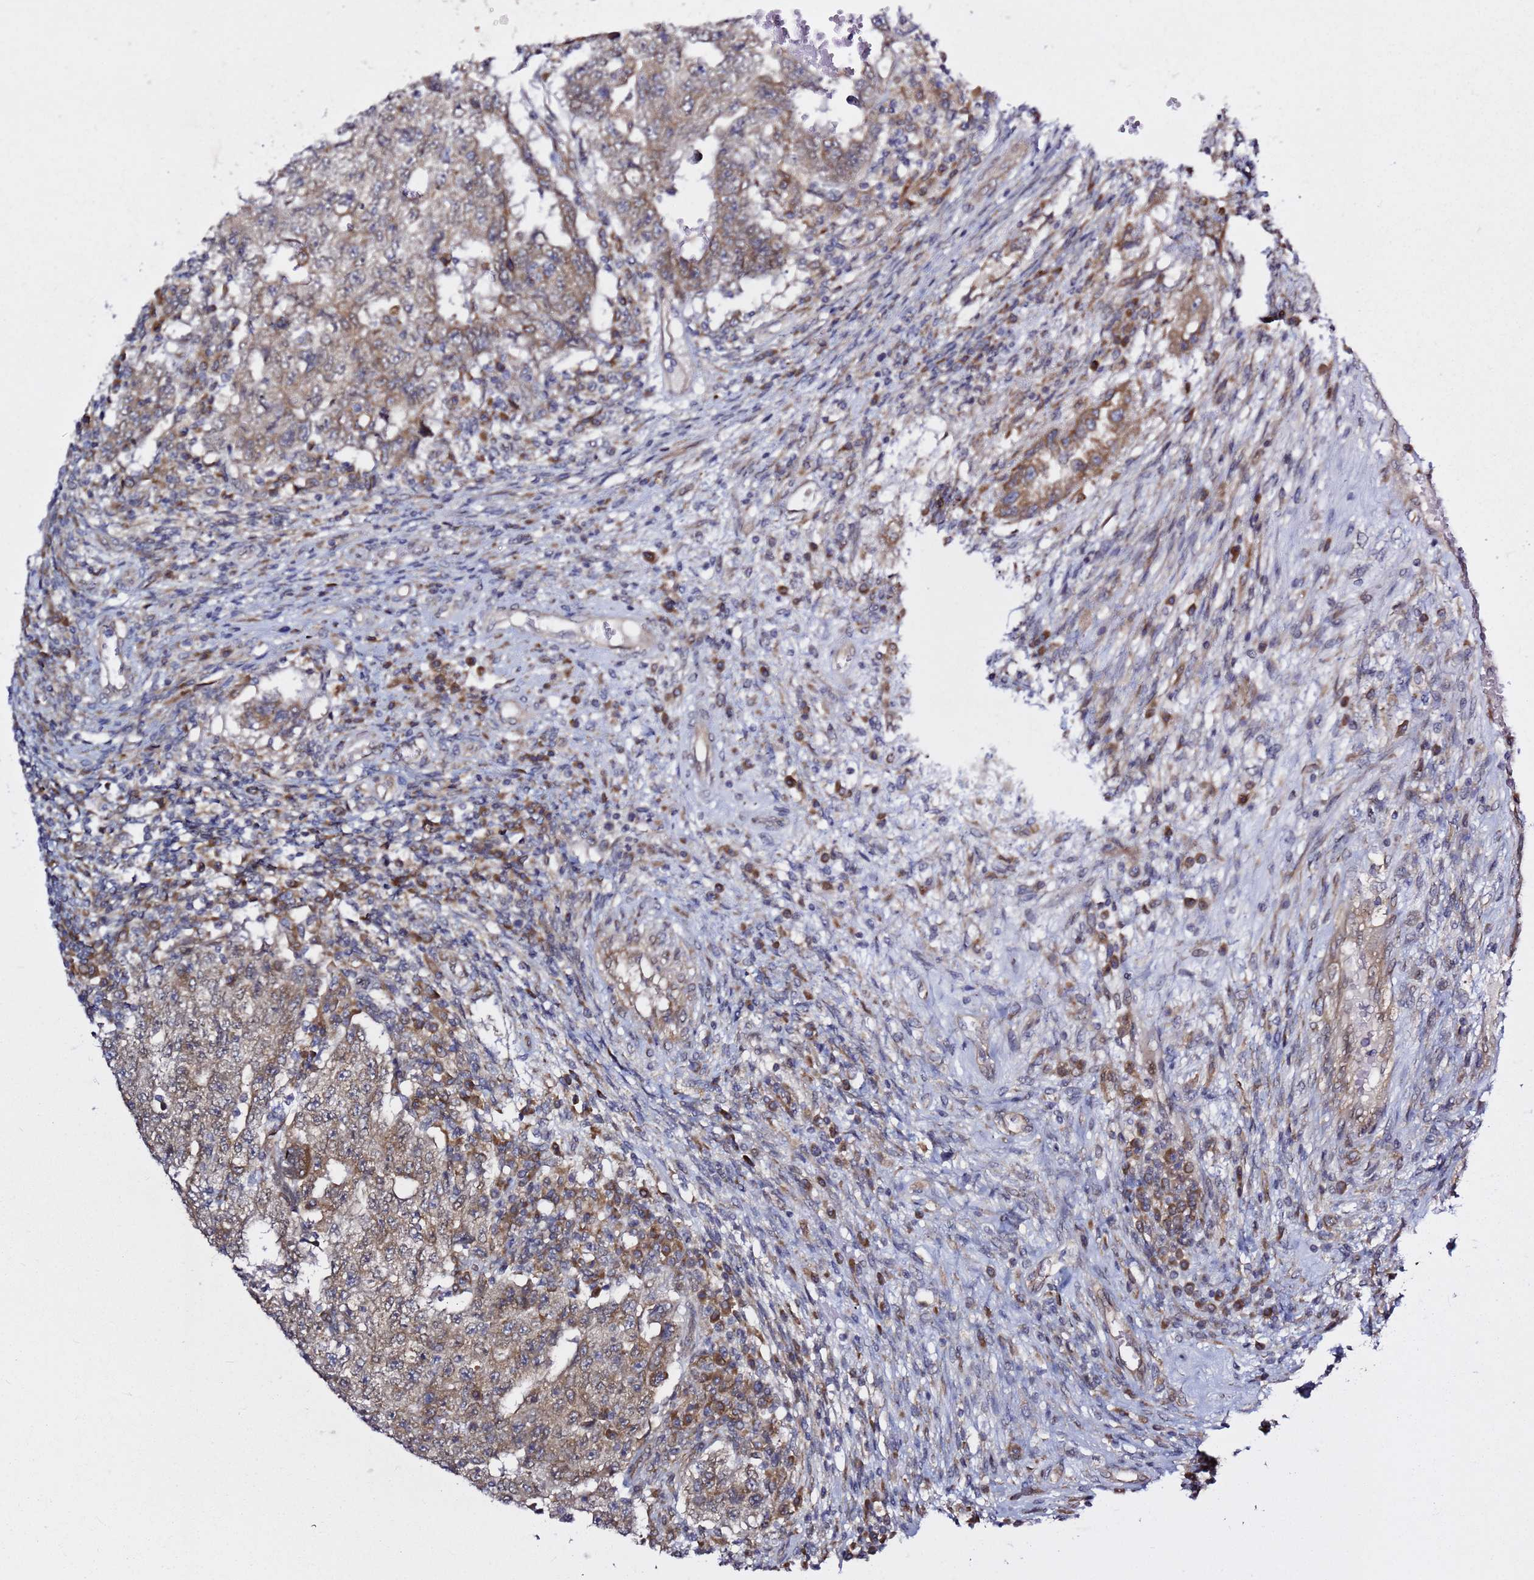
{"staining": {"intensity": "moderate", "quantity": "25%-75%", "location": "cytoplasmic/membranous"}, "tissue": "testis cancer", "cell_type": "Tumor cells", "image_type": "cancer", "snomed": [{"axis": "morphology", "description": "Carcinoma, Embryonal, NOS"}, {"axis": "topography", "description": "Testis"}], "caption": "Tumor cells demonstrate medium levels of moderate cytoplasmic/membranous positivity in approximately 25%-75% of cells in testis embryonal carcinoma.", "gene": "PRKAB2", "patient": {"sex": "male", "age": 26}}